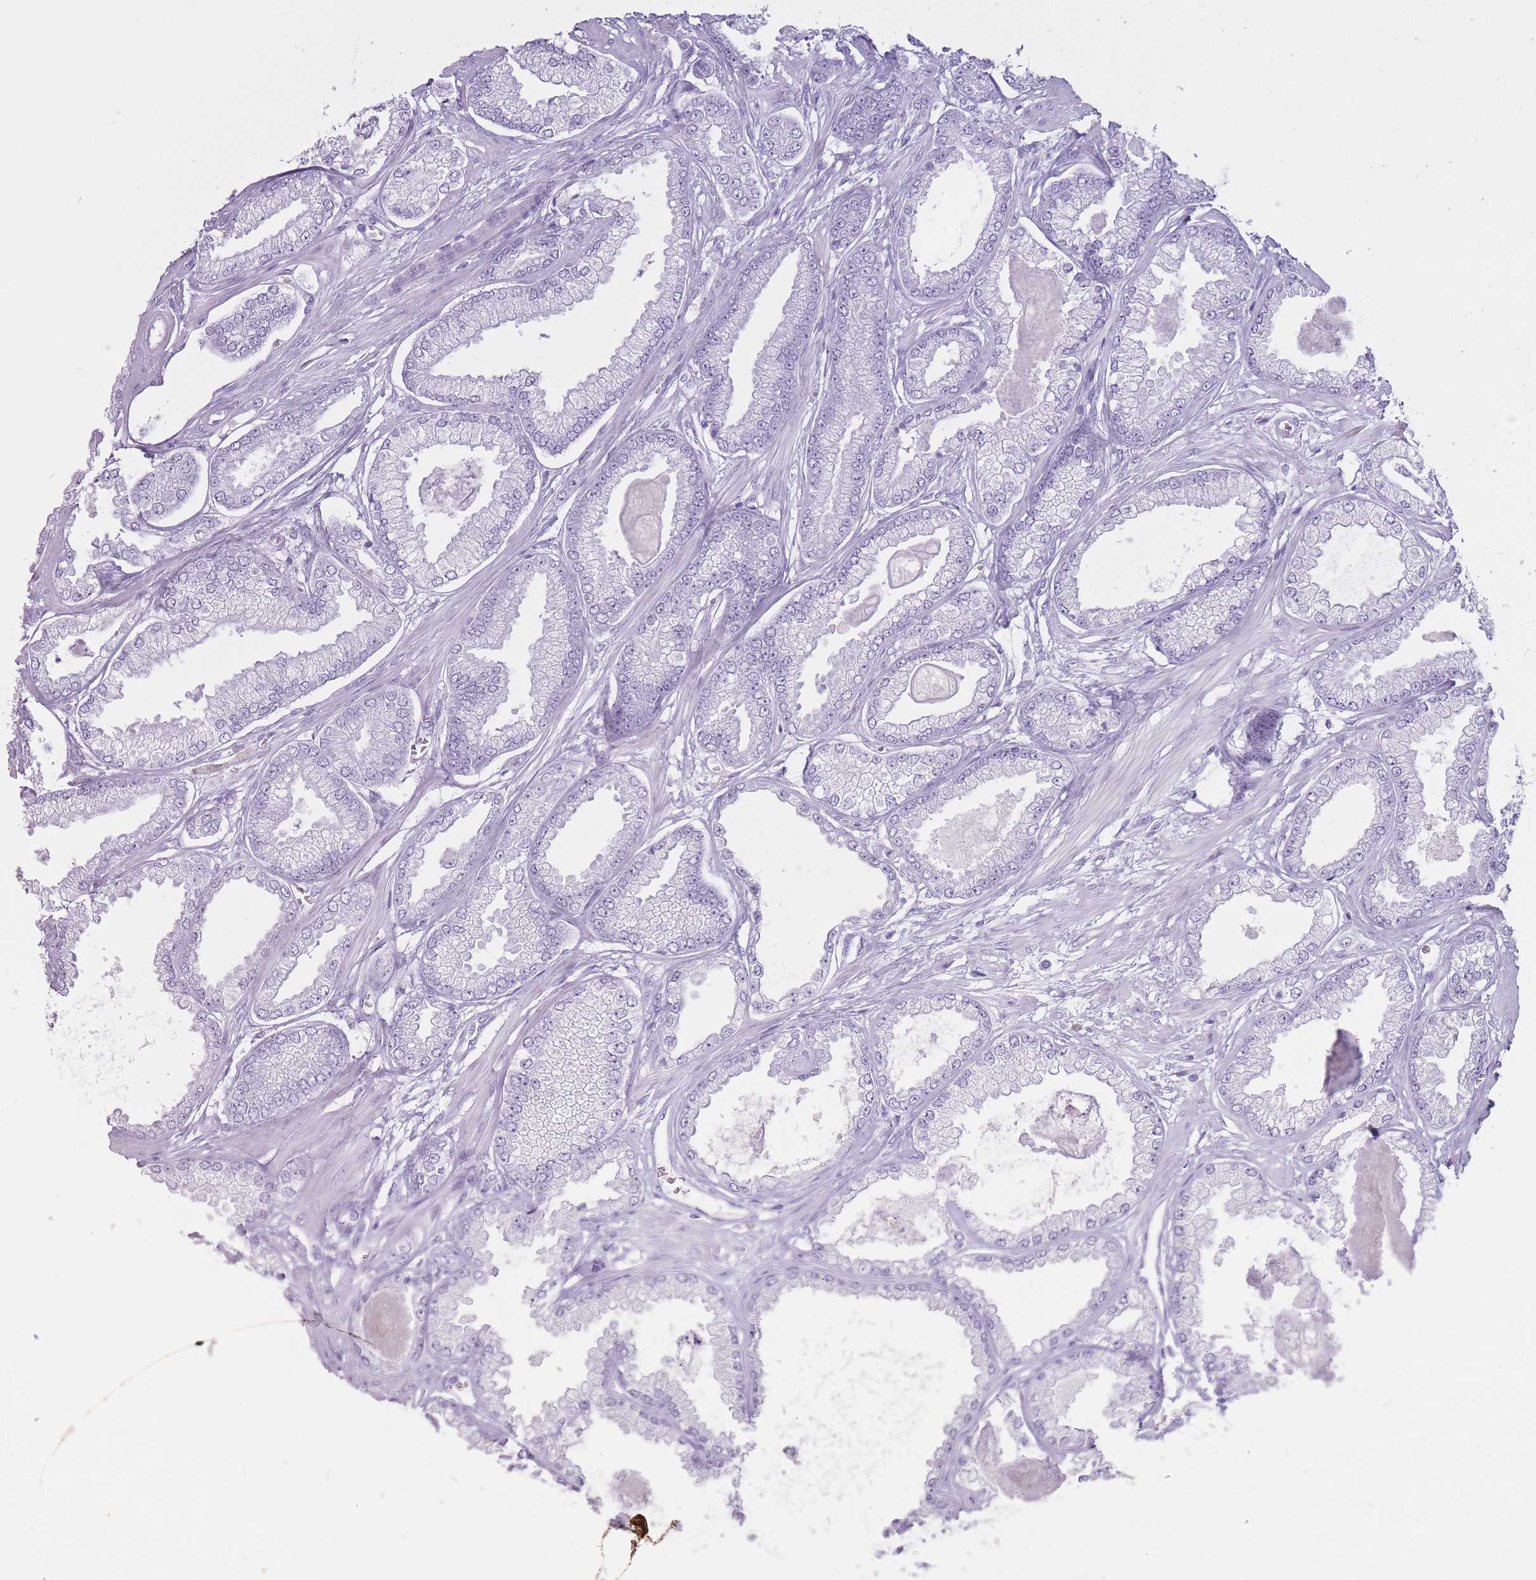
{"staining": {"intensity": "negative", "quantity": "none", "location": "none"}, "tissue": "prostate cancer", "cell_type": "Tumor cells", "image_type": "cancer", "snomed": [{"axis": "morphology", "description": "Adenocarcinoma, Low grade"}, {"axis": "topography", "description": "Prostate"}], "caption": "Prostate cancer was stained to show a protein in brown. There is no significant expression in tumor cells.", "gene": "PNMA3", "patient": {"sex": "male", "age": 64}}